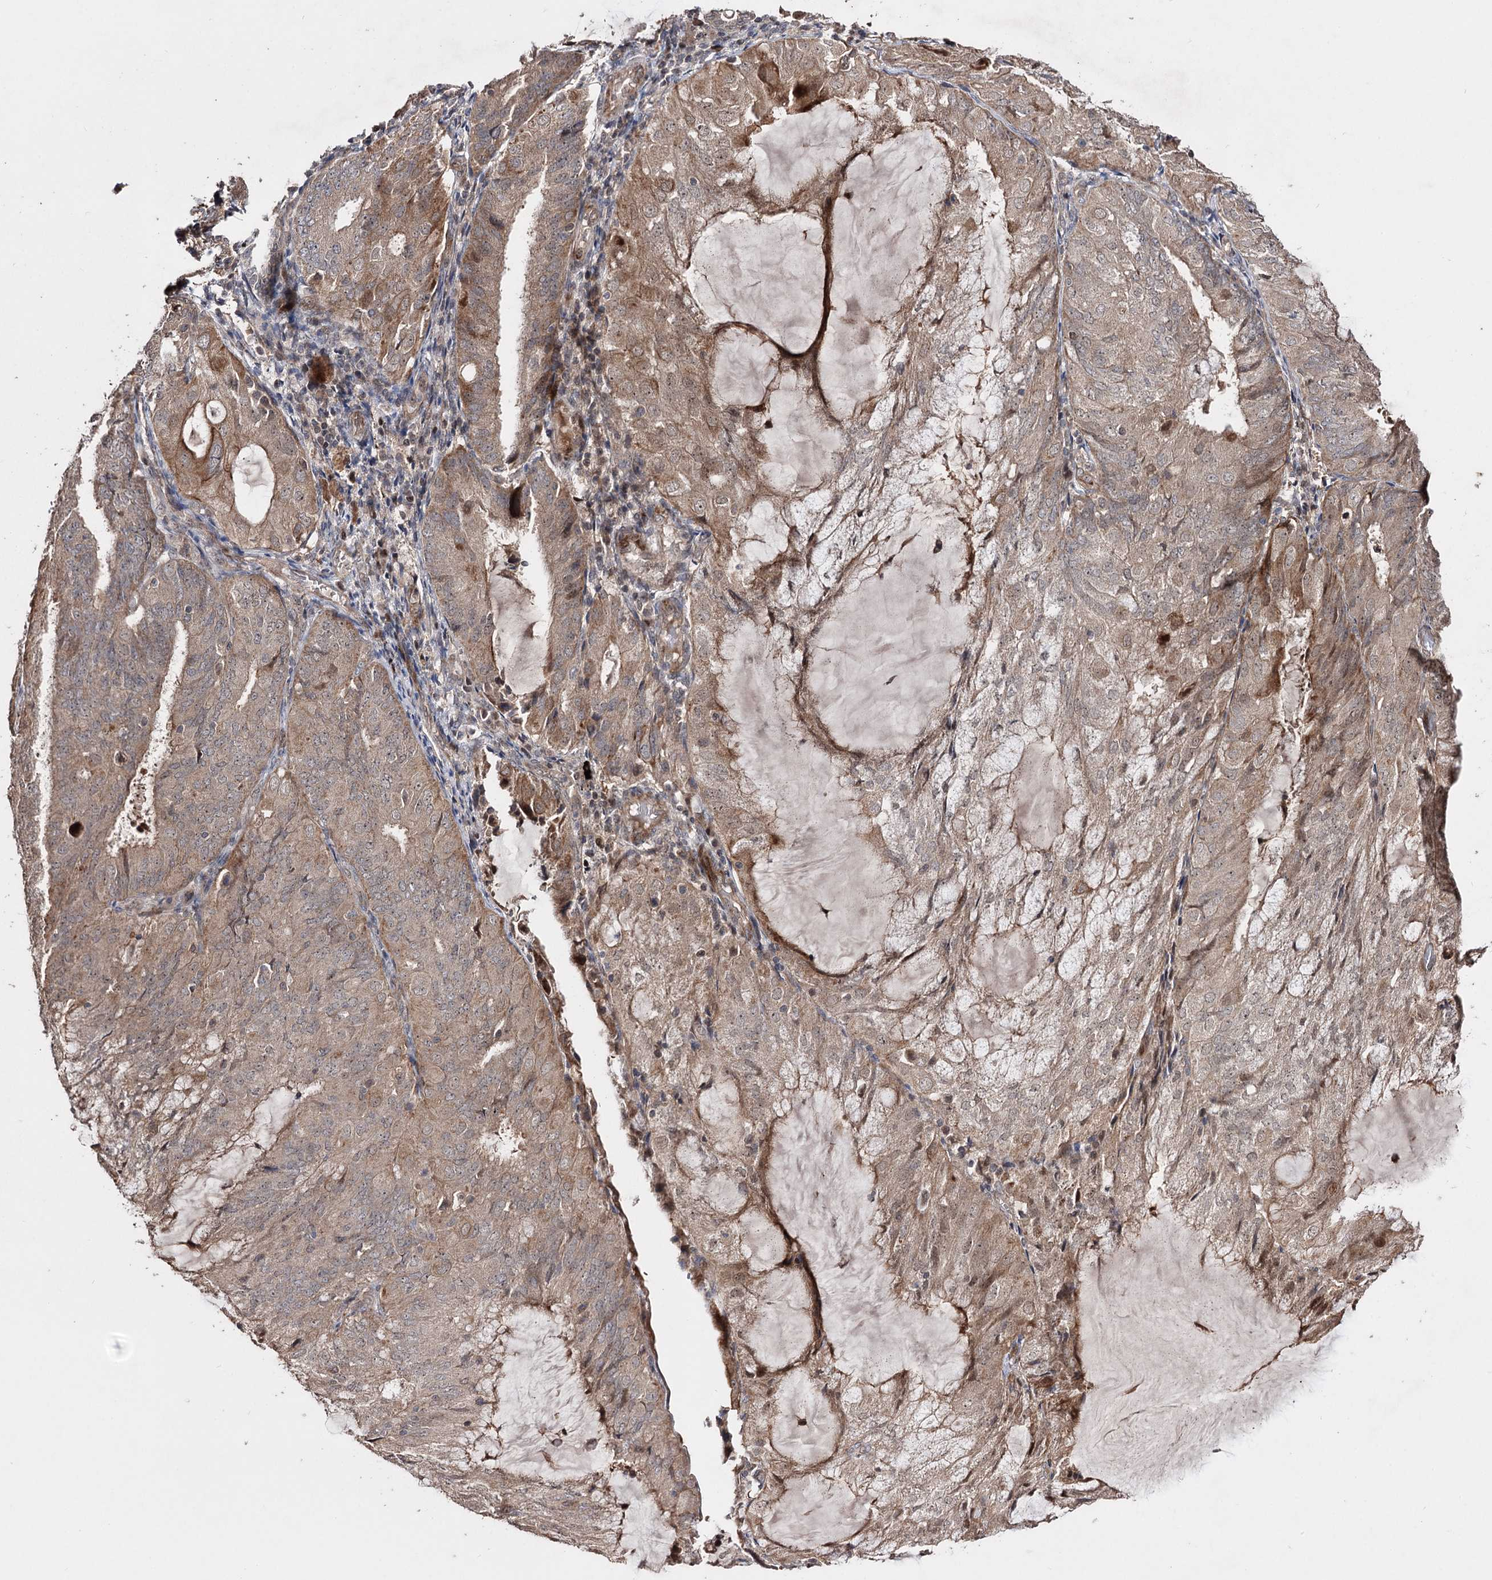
{"staining": {"intensity": "moderate", "quantity": ">75%", "location": "cytoplasmic/membranous"}, "tissue": "endometrial cancer", "cell_type": "Tumor cells", "image_type": "cancer", "snomed": [{"axis": "morphology", "description": "Adenocarcinoma, NOS"}, {"axis": "topography", "description": "Endometrium"}], "caption": "About >75% of tumor cells in human endometrial cancer display moderate cytoplasmic/membranous protein staining as visualized by brown immunohistochemical staining.", "gene": "CPNE8", "patient": {"sex": "female", "age": 81}}